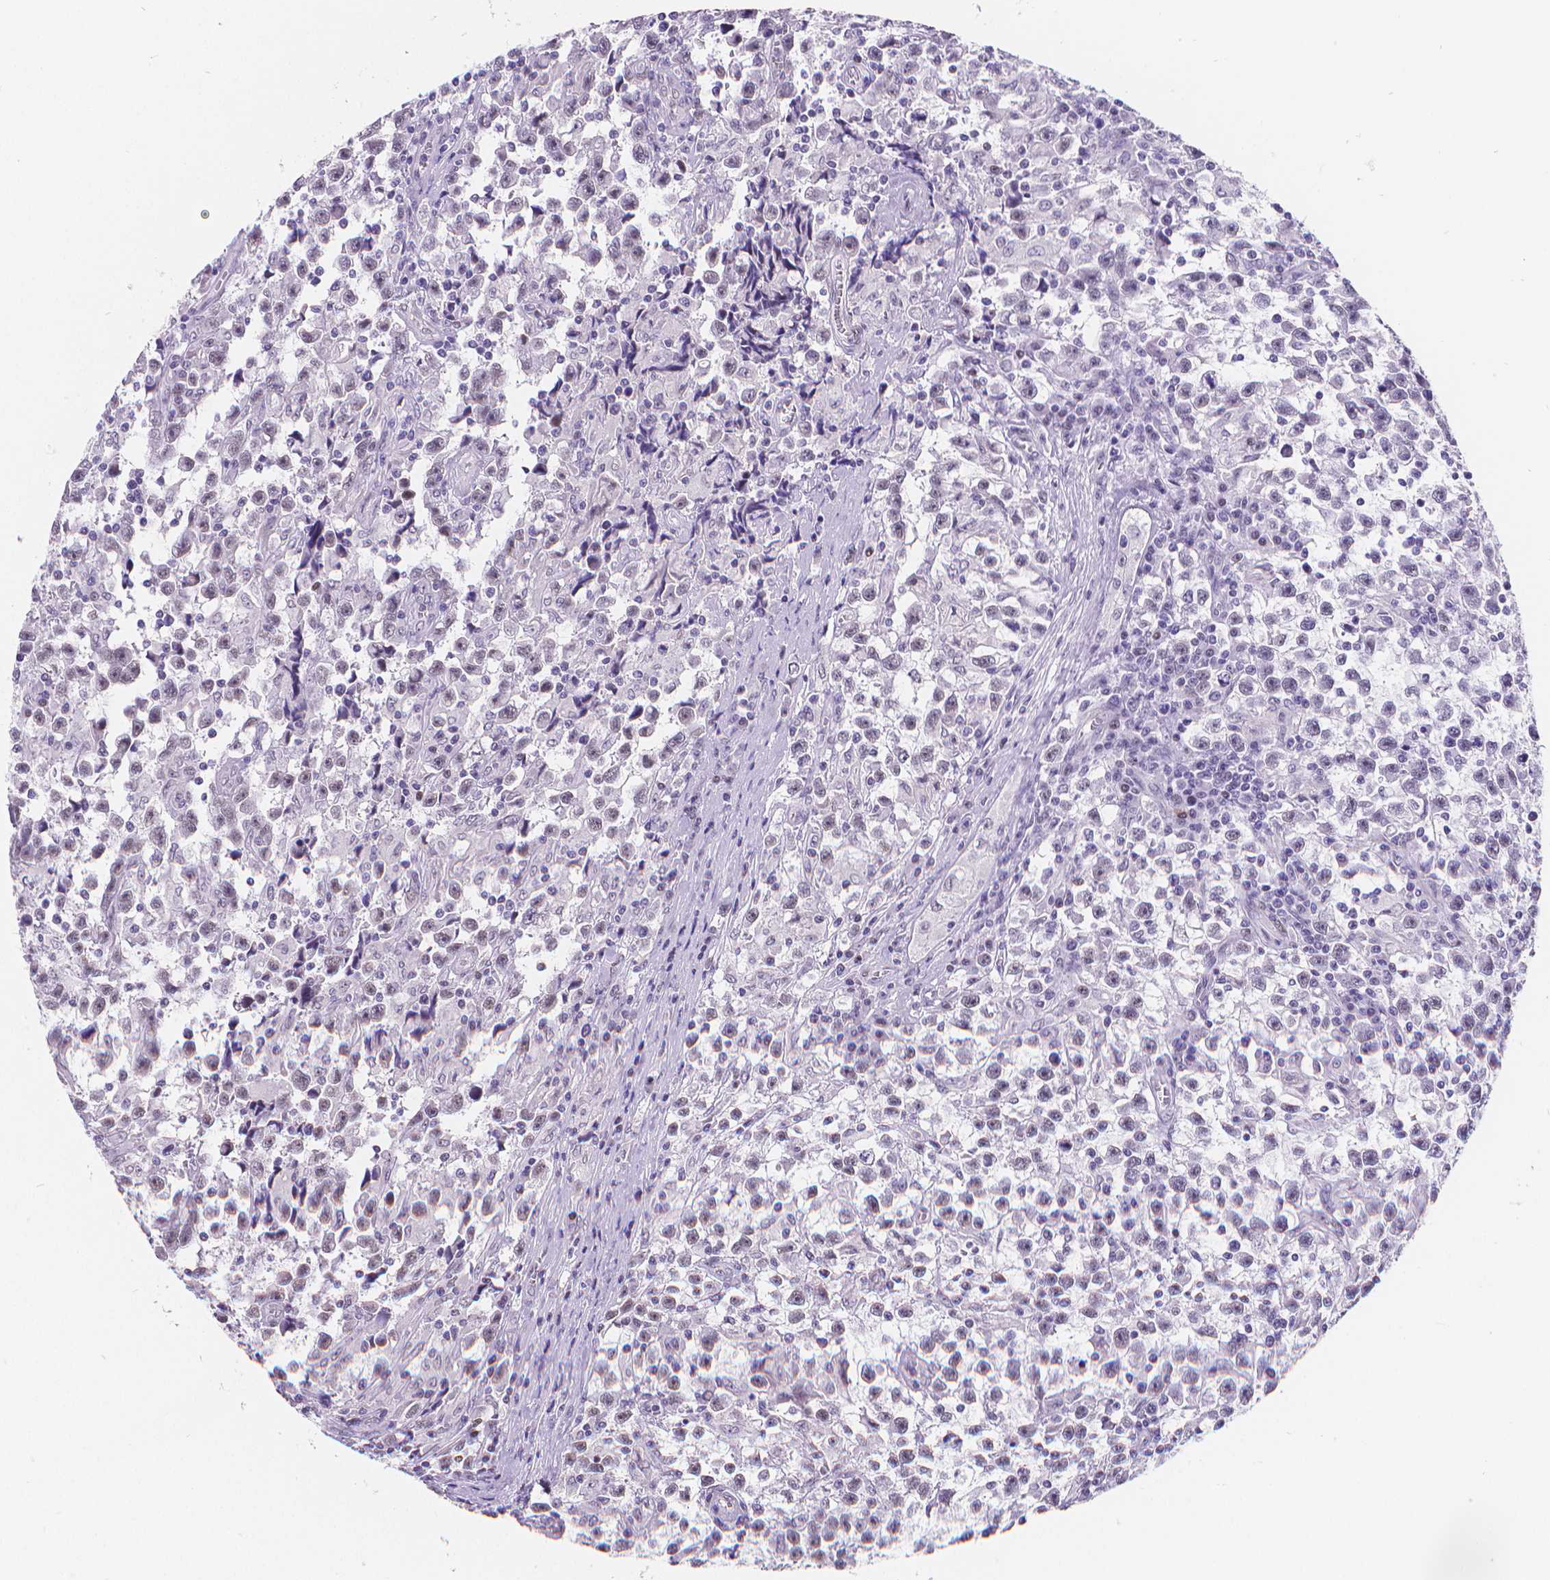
{"staining": {"intensity": "negative", "quantity": "none", "location": "none"}, "tissue": "testis cancer", "cell_type": "Tumor cells", "image_type": "cancer", "snomed": [{"axis": "morphology", "description": "Seminoma, NOS"}, {"axis": "topography", "description": "Testis"}], "caption": "DAB immunohistochemical staining of testis cancer displays no significant expression in tumor cells.", "gene": "MEF2C", "patient": {"sex": "male", "age": 31}}